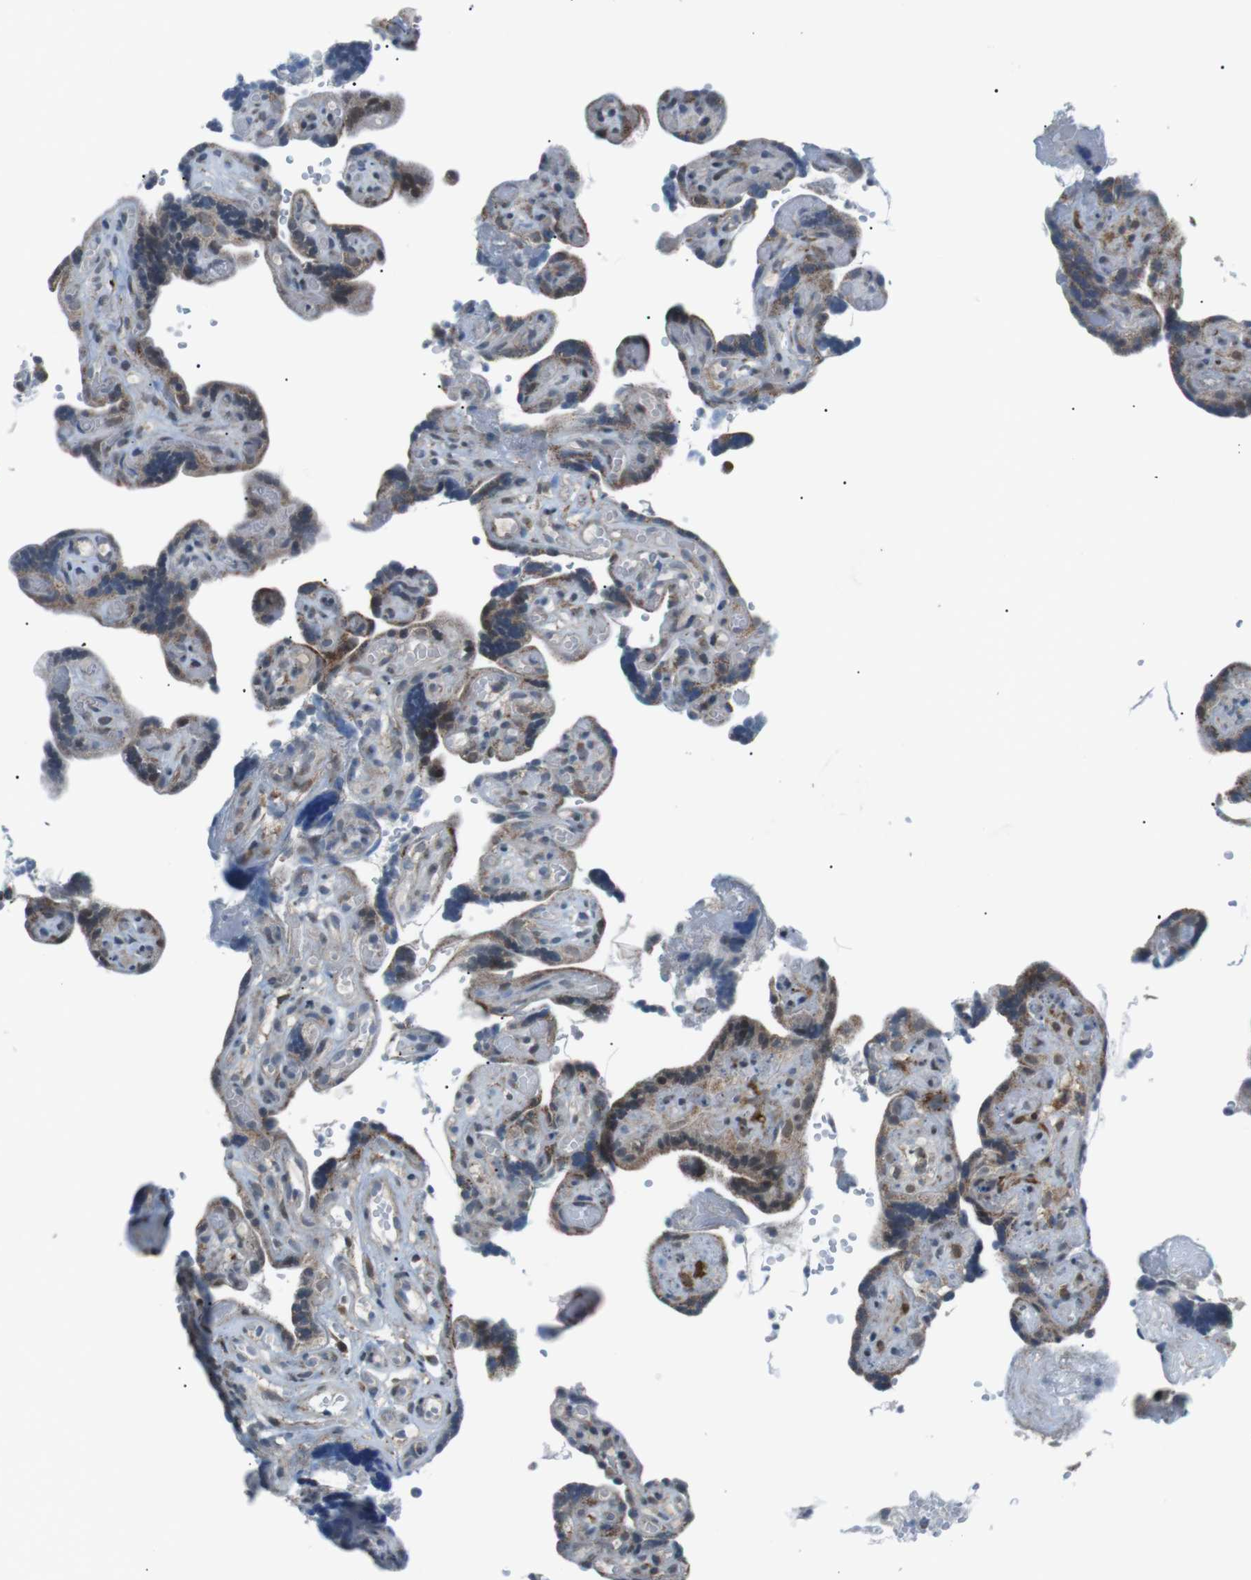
{"staining": {"intensity": "moderate", "quantity": ">75%", "location": "cytoplasmic/membranous"}, "tissue": "placenta", "cell_type": "Decidual cells", "image_type": "normal", "snomed": [{"axis": "morphology", "description": "Normal tissue, NOS"}, {"axis": "topography", "description": "Placenta"}], "caption": "Immunohistochemistry photomicrograph of unremarkable placenta stained for a protein (brown), which exhibits medium levels of moderate cytoplasmic/membranous staining in about >75% of decidual cells.", "gene": "ARID5B", "patient": {"sex": "female", "age": 30}}